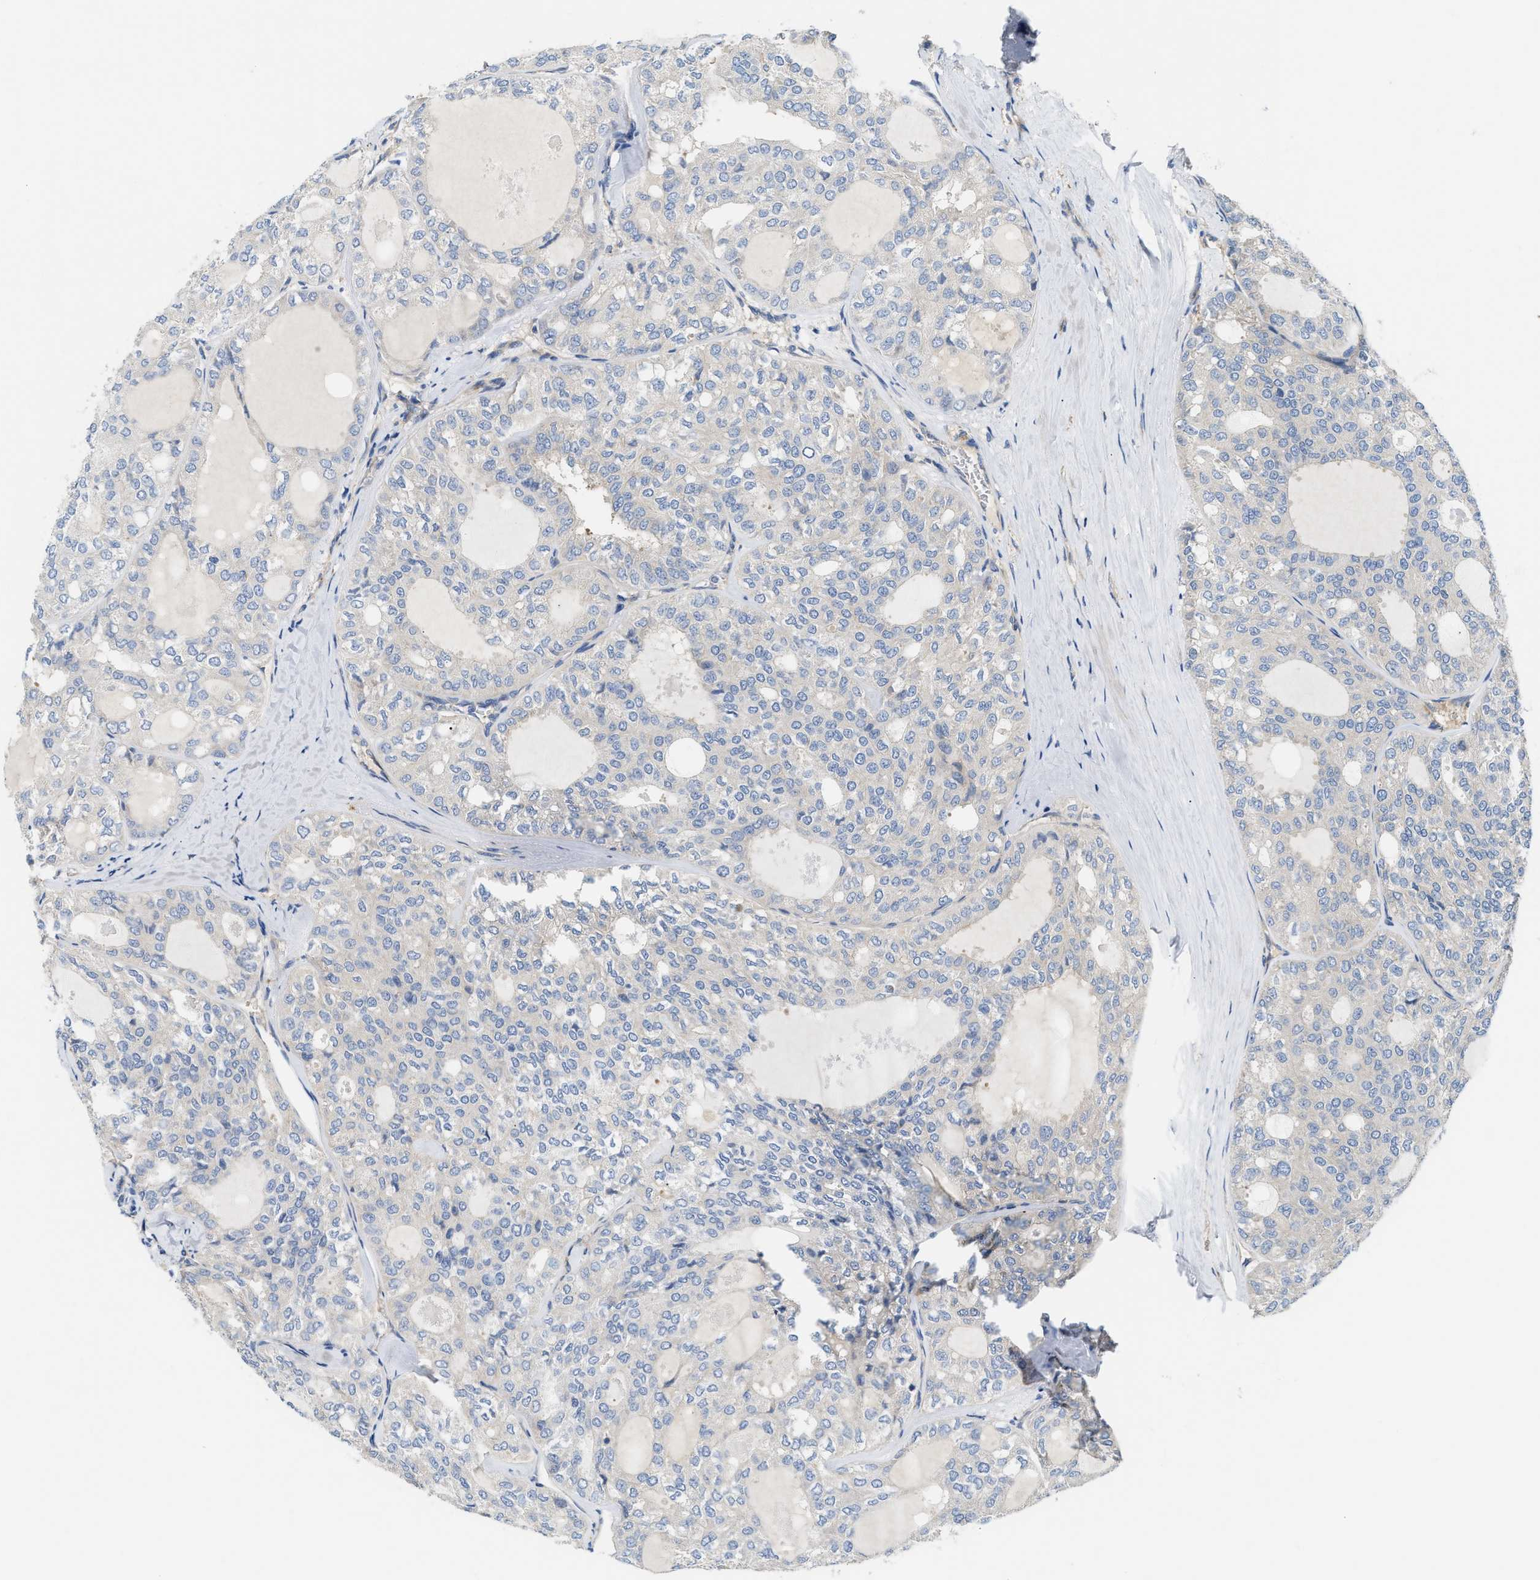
{"staining": {"intensity": "negative", "quantity": "none", "location": "none"}, "tissue": "thyroid cancer", "cell_type": "Tumor cells", "image_type": "cancer", "snomed": [{"axis": "morphology", "description": "Follicular adenoma carcinoma, NOS"}, {"axis": "topography", "description": "Thyroid gland"}], "caption": "Photomicrograph shows no protein staining in tumor cells of thyroid cancer tissue.", "gene": "NSUN7", "patient": {"sex": "male", "age": 75}}